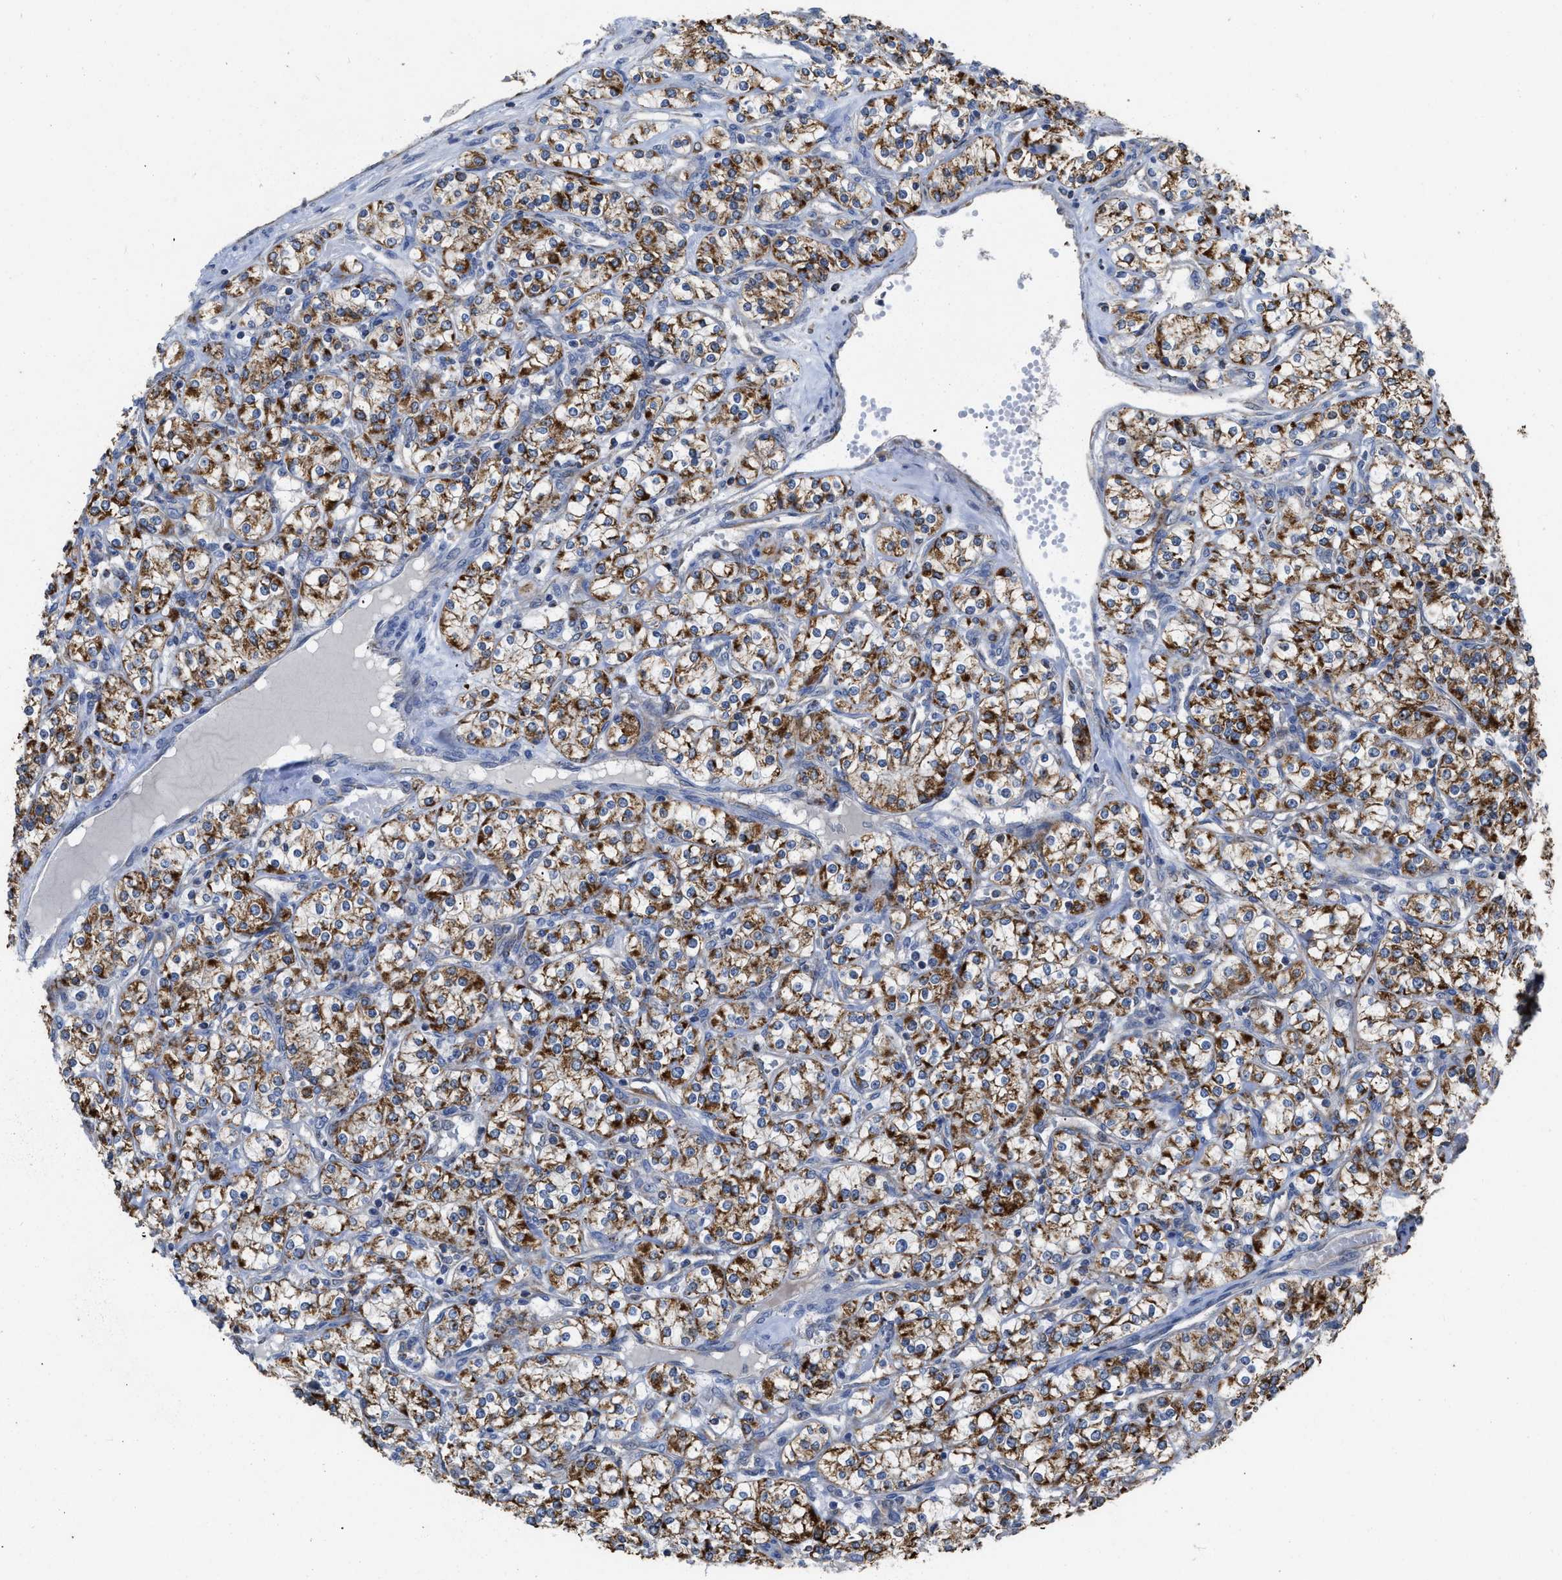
{"staining": {"intensity": "strong", "quantity": ">75%", "location": "cytoplasmic/membranous"}, "tissue": "renal cancer", "cell_type": "Tumor cells", "image_type": "cancer", "snomed": [{"axis": "morphology", "description": "Adenocarcinoma, NOS"}, {"axis": "topography", "description": "Kidney"}], "caption": "A micrograph showing strong cytoplasmic/membranous positivity in approximately >75% of tumor cells in renal adenocarcinoma, as visualized by brown immunohistochemical staining.", "gene": "AK2", "patient": {"sex": "male", "age": 77}}